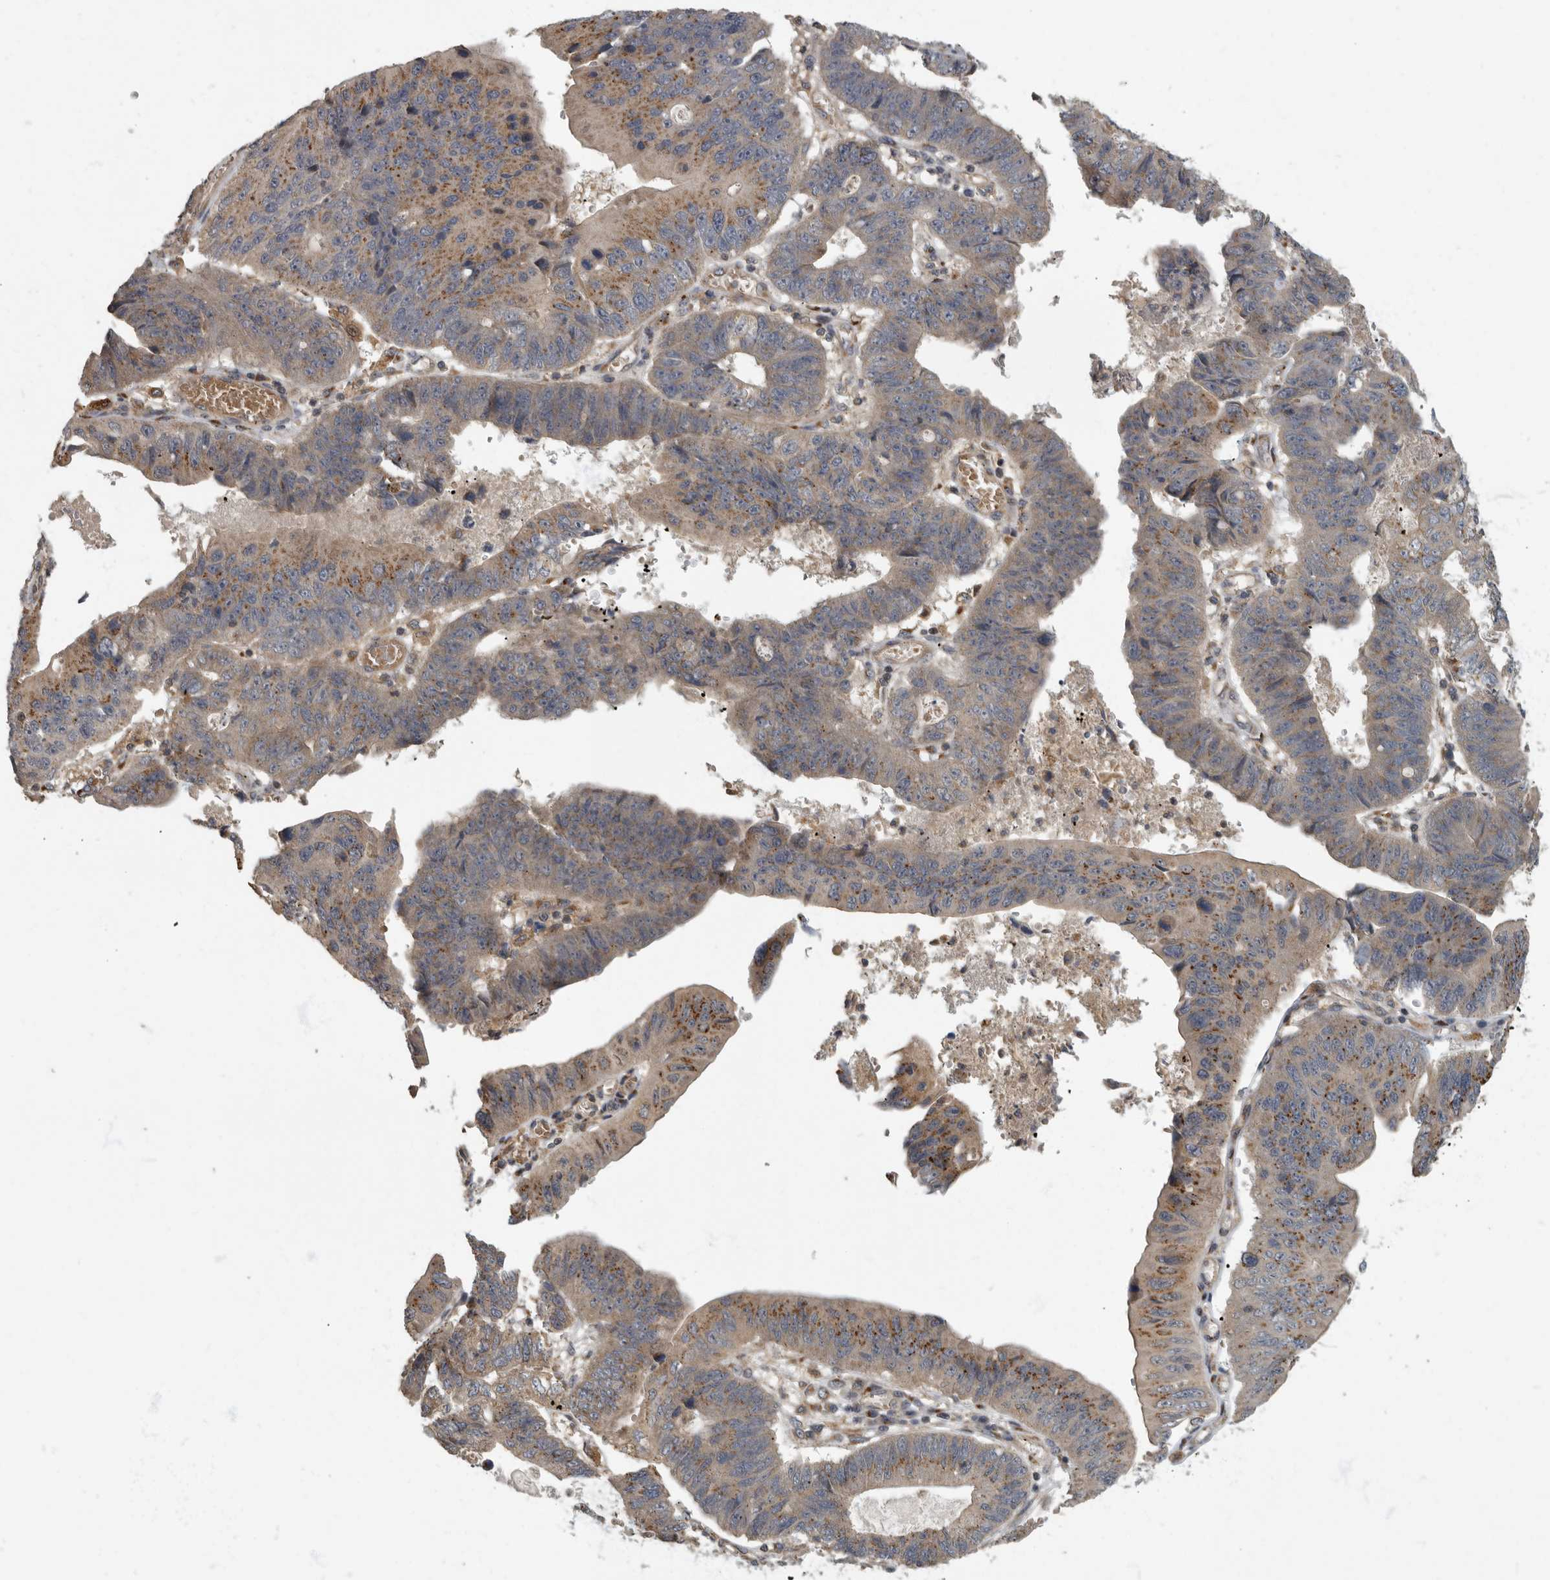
{"staining": {"intensity": "moderate", "quantity": "25%-75%", "location": "cytoplasmic/membranous"}, "tissue": "stomach cancer", "cell_type": "Tumor cells", "image_type": "cancer", "snomed": [{"axis": "morphology", "description": "Adenocarcinoma, NOS"}, {"axis": "topography", "description": "Stomach"}], "caption": "This is an image of immunohistochemistry (IHC) staining of stomach cancer, which shows moderate staining in the cytoplasmic/membranous of tumor cells.", "gene": "IQCK", "patient": {"sex": "male", "age": 59}}